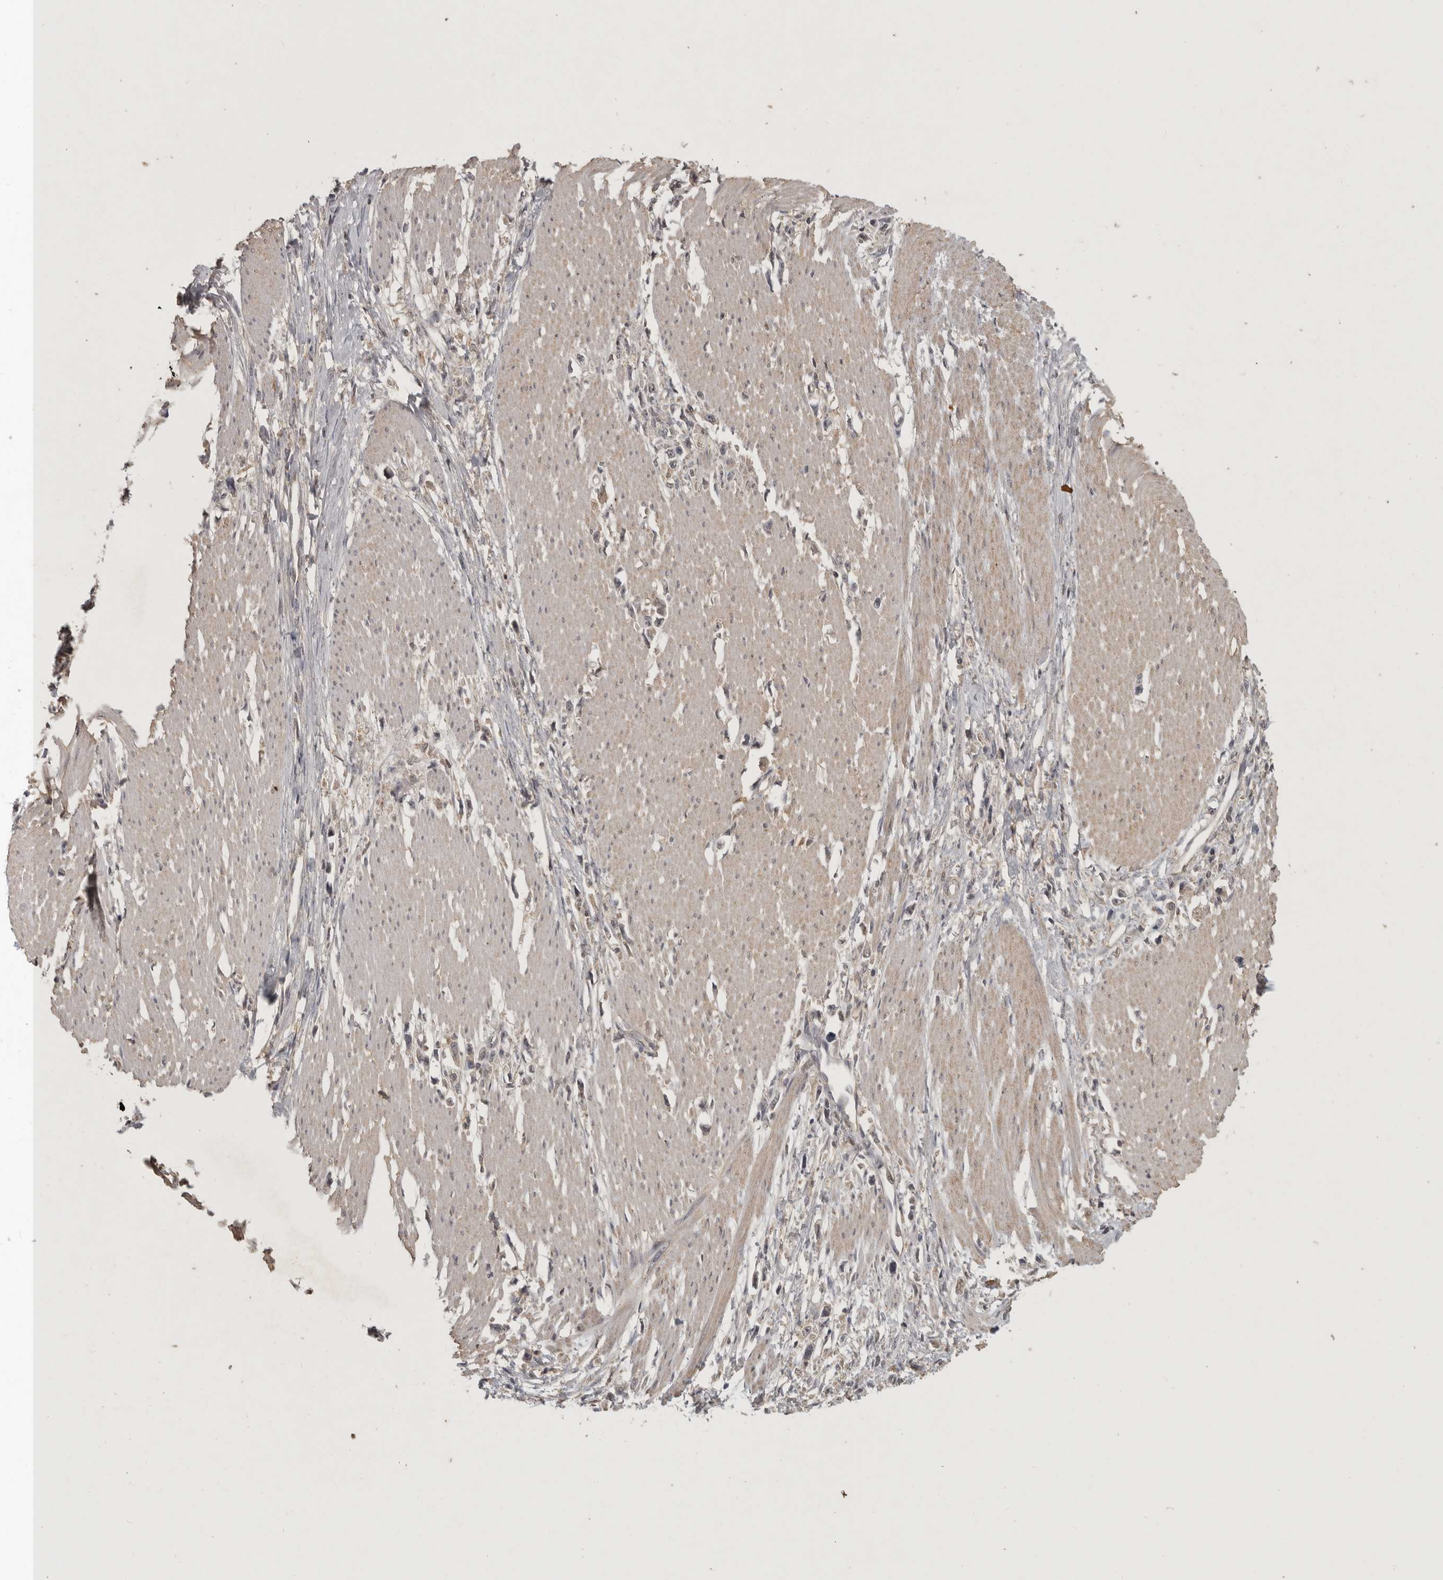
{"staining": {"intensity": "weak", "quantity": "<25%", "location": "cytoplasmic/membranous"}, "tissue": "stomach cancer", "cell_type": "Tumor cells", "image_type": "cancer", "snomed": [{"axis": "morphology", "description": "Adenocarcinoma, NOS"}, {"axis": "topography", "description": "Stomach"}], "caption": "Stomach cancer stained for a protein using IHC shows no positivity tumor cells.", "gene": "ADAMTS4", "patient": {"sex": "female", "age": 59}}